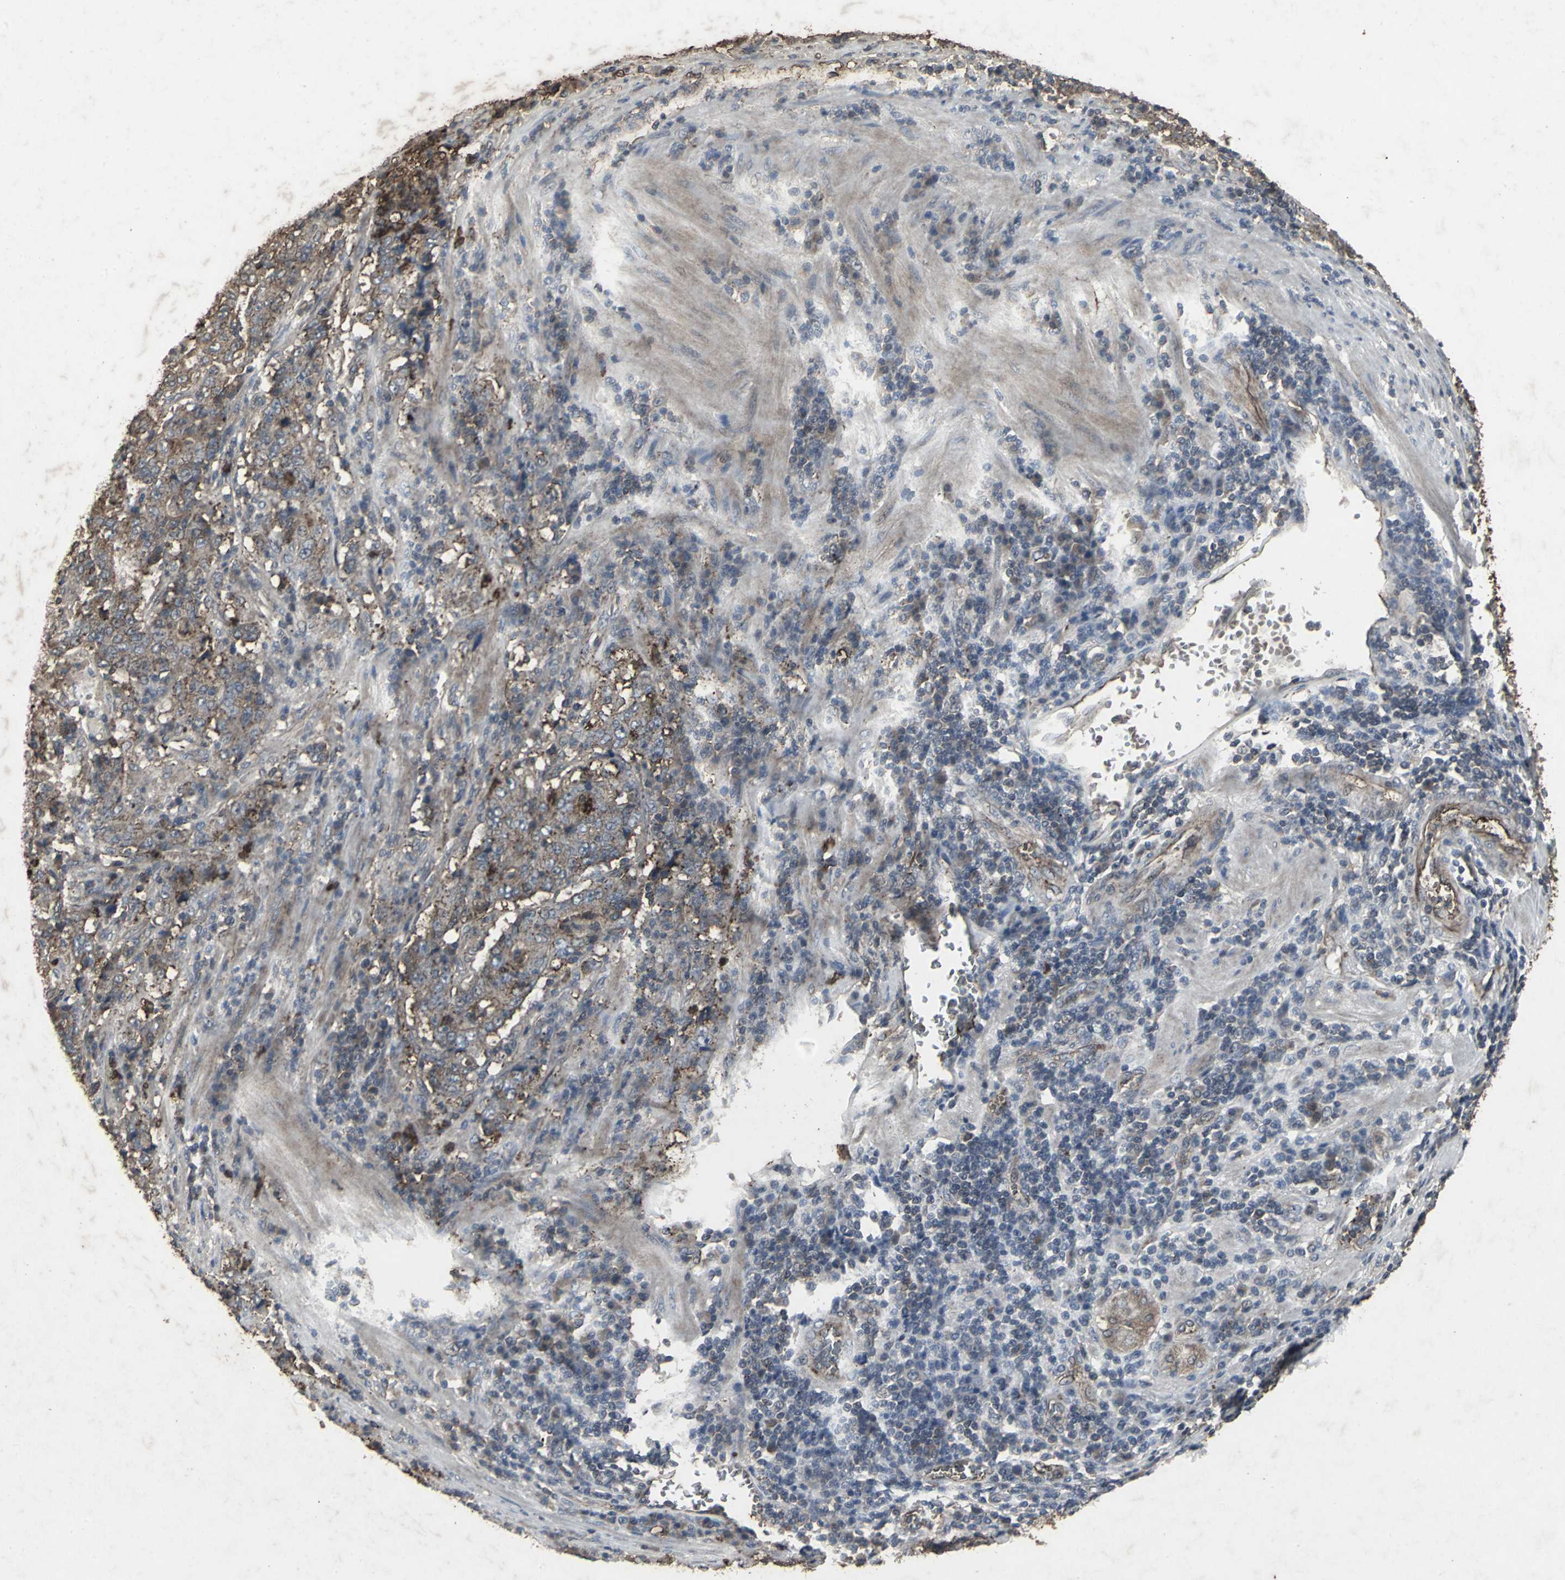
{"staining": {"intensity": "strong", "quantity": "25%-75%", "location": "cytoplasmic/membranous"}, "tissue": "stomach cancer", "cell_type": "Tumor cells", "image_type": "cancer", "snomed": [{"axis": "morphology", "description": "Normal tissue, NOS"}, {"axis": "morphology", "description": "Adenocarcinoma, NOS"}, {"axis": "topography", "description": "Stomach, upper"}, {"axis": "topography", "description": "Stomach"}], "caption": "Protein staining of stomach cancer (adenocarcinoma) tissue shows strong cytoplasmic/membranous positivity in approximately 25%-75% of tumor cells.", "gene": "CCR9", "patient": {"sex": "male", "age": 59}}